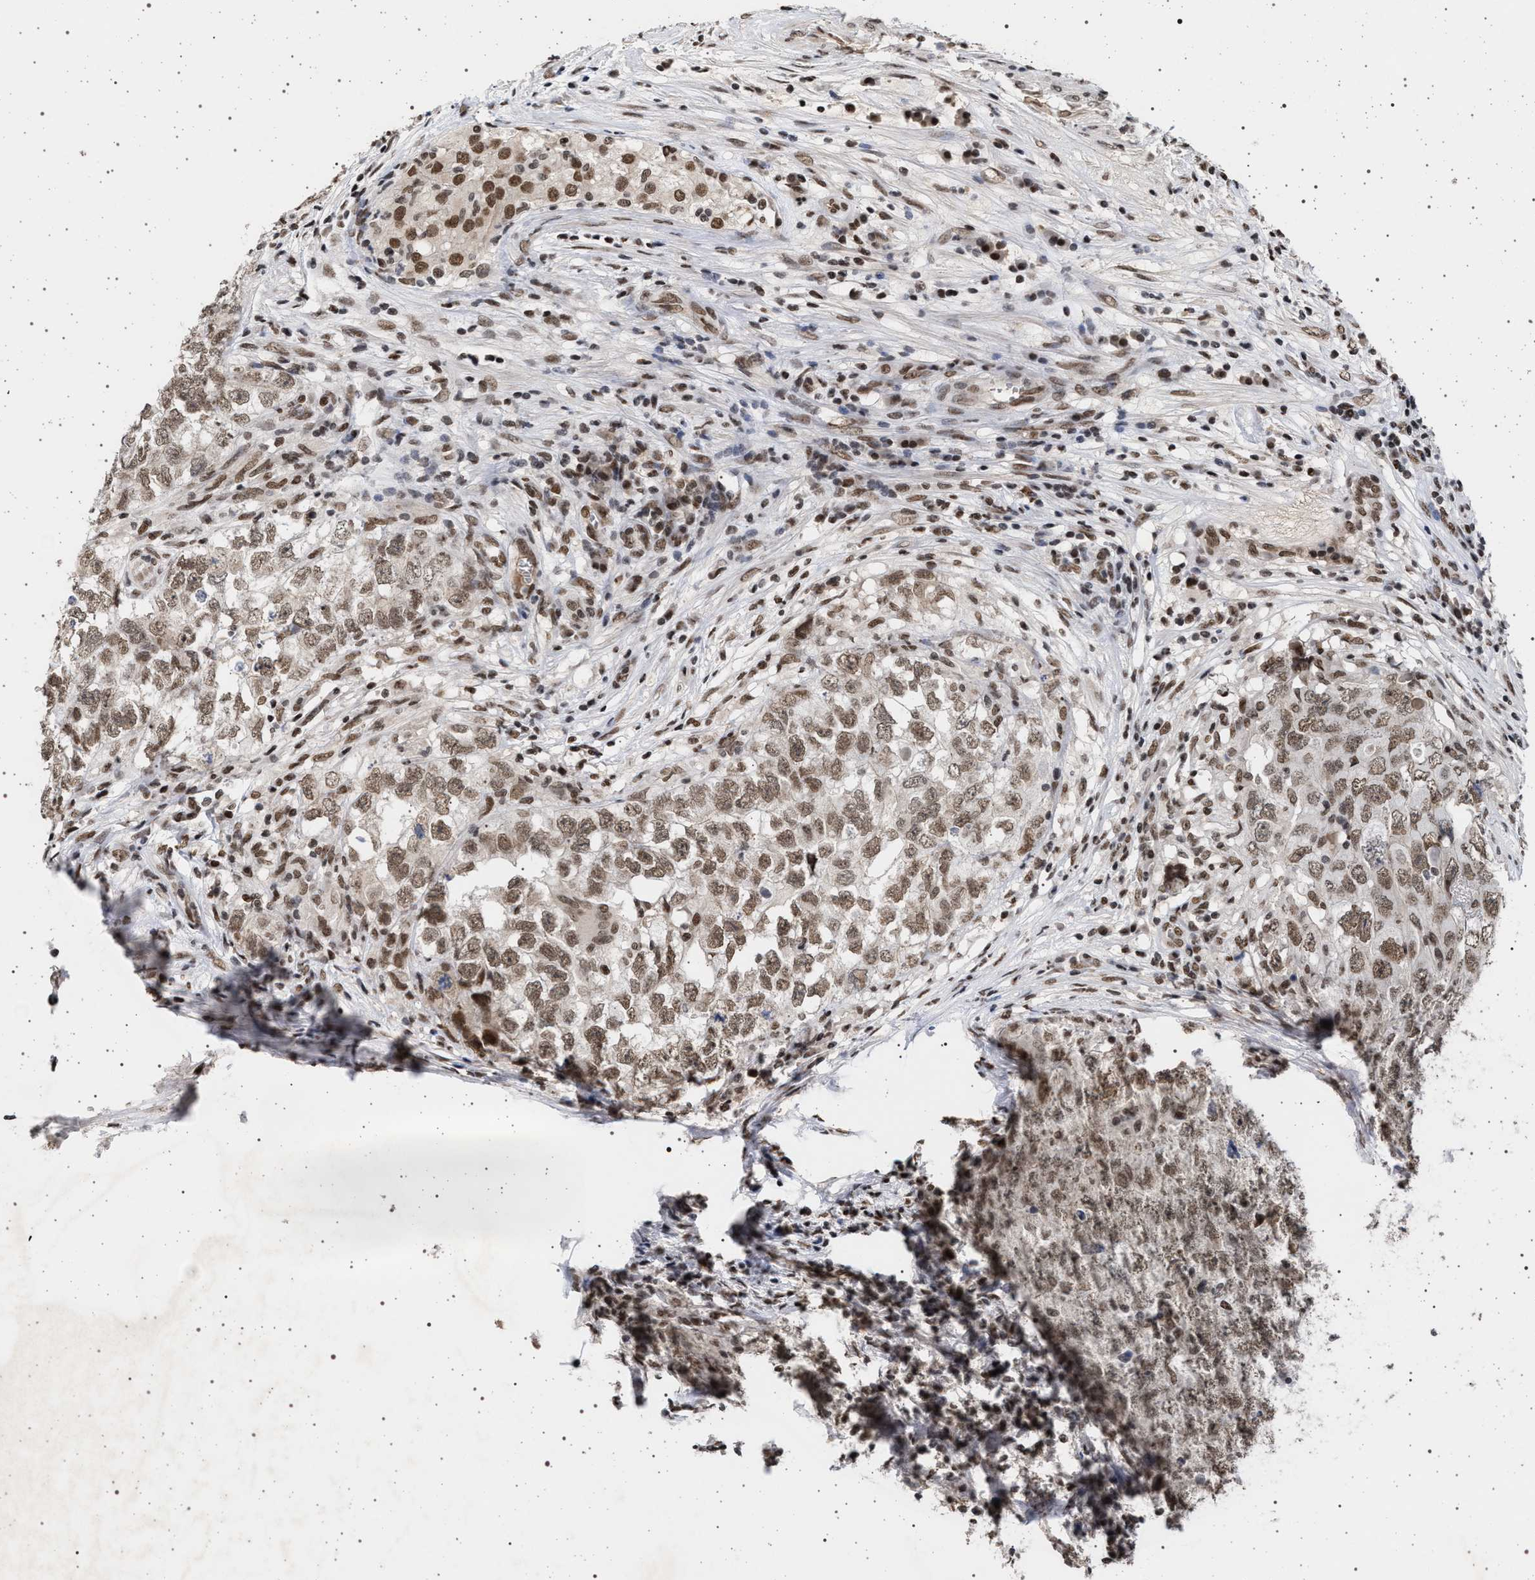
{"staining": {"intensity": "moderate", "quantity": ">75%", "location": "nuclear"}, "tissue": "testis cancer", "cell_type": "Tumor cells", "image_type": "cancer", "snomed": [{"axis": "morphology", "description": "Seminoma, NOS"}, {"axis": "morphology", "description": "Carcinoma, Embryonal, NOS"}, {"axis": "topography", "description": "Testis"}], "caption": "A medium amount of moderate nuclear positivity is seen in about >75% of tumor cells in testis seminoma tissue.", "gene": "PHF12", "patient": {"sex": "male", "age": 43}}